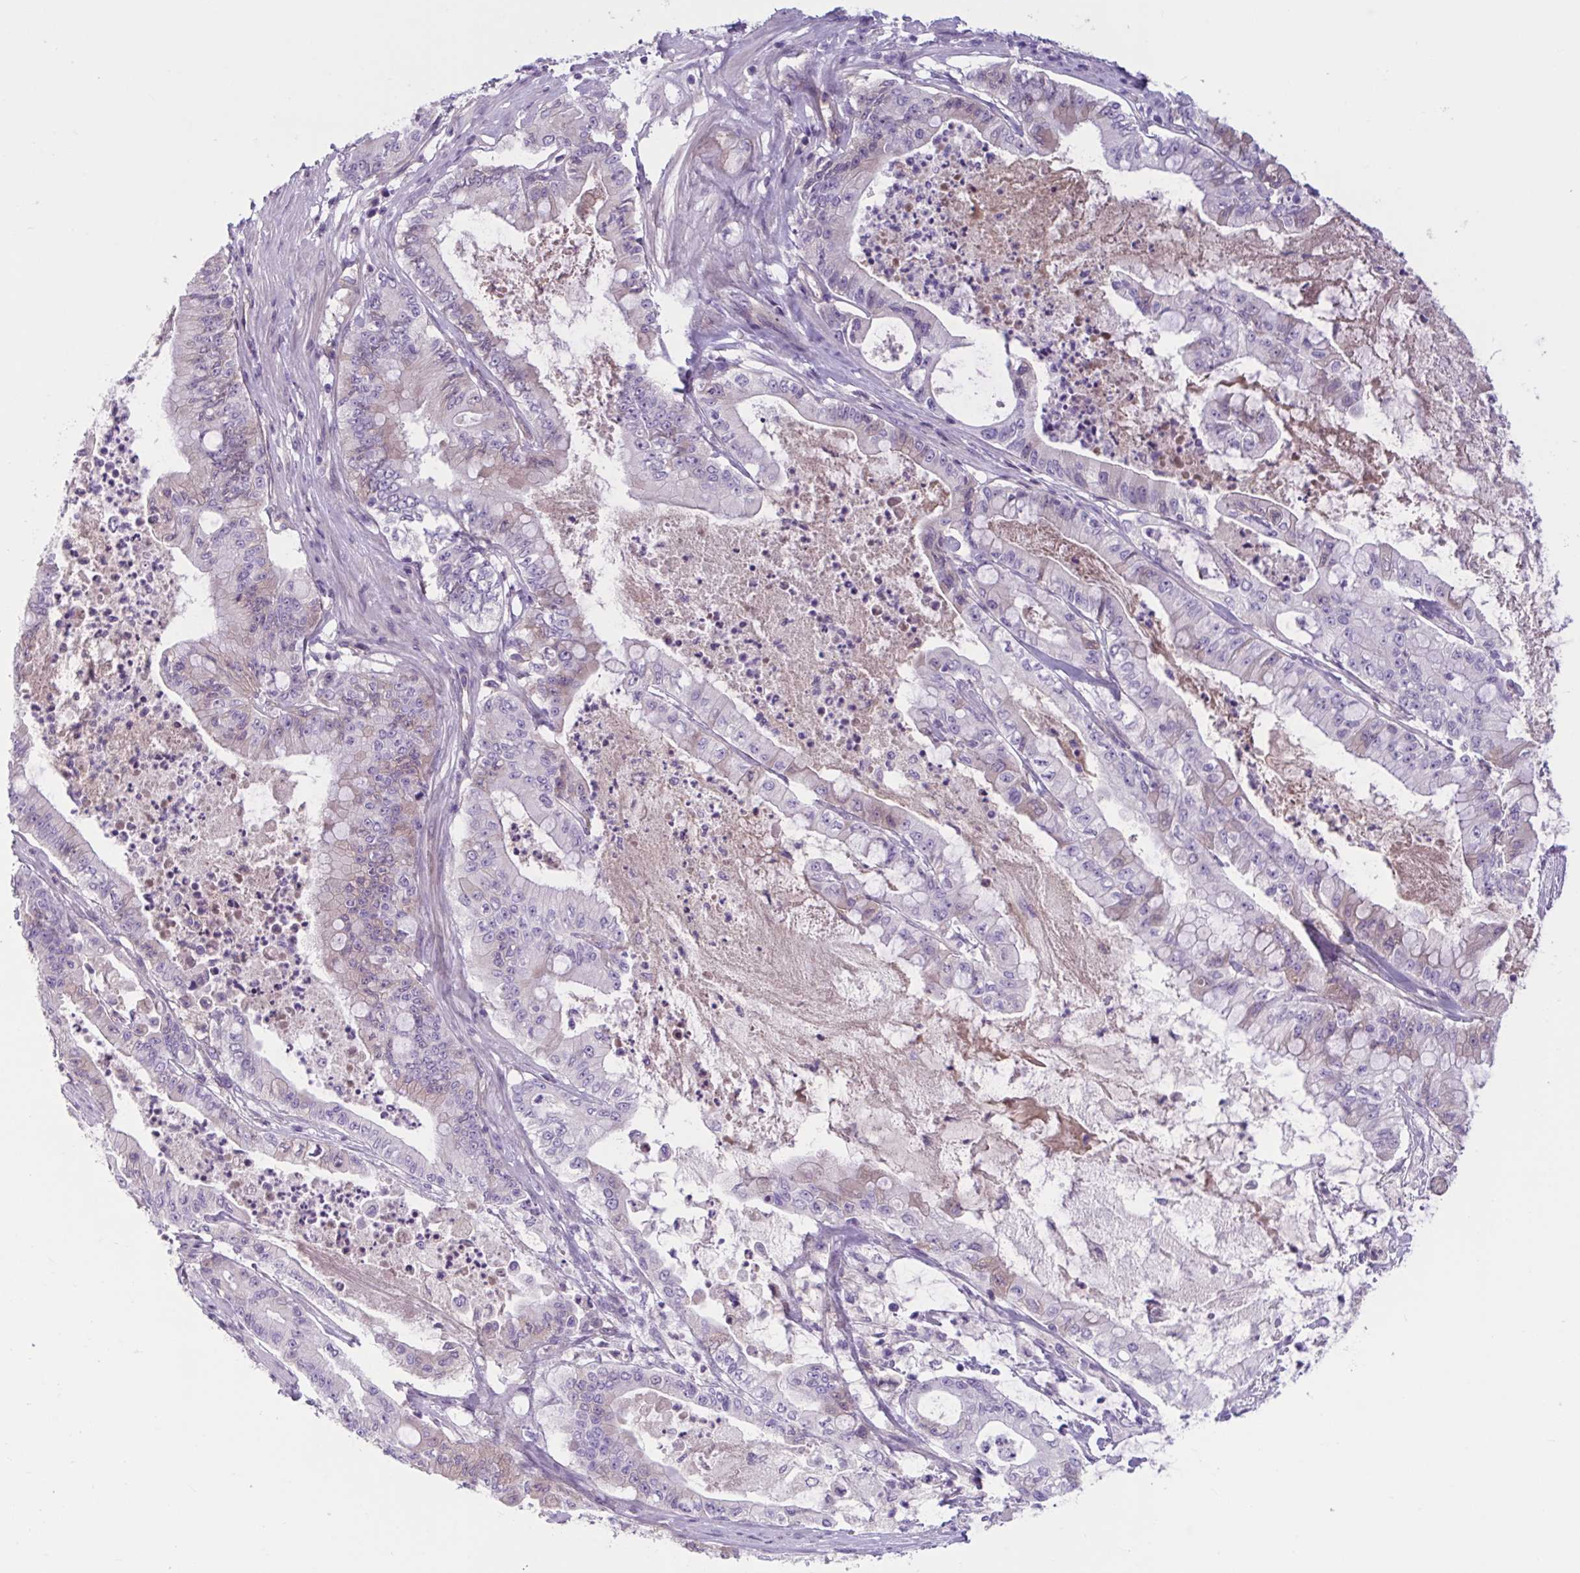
{"staining": {"intensity": "weak", "quantity": "<25%", "location": "cytoplasmic/membranous"}, "tissue": "pancreatic cancer", "cell_type": "Tumor cells", "image_type": "cancer", "snomed": [{"axis": "morphology", "description": "Adenocarcinoma, NOS"}, {"axis": "topography", "description": "Pancreas"}], "caption": "Immunohistochemistry micrograph of neoplastic tissue: adenocarcinoma (pancreatic) stained with DAB (3,3'-diaminobenzidine) reveals no significant protein staining in tumor cells.", "gene": "TTC7B", "patient": {"sex": "male", "age": 71}}